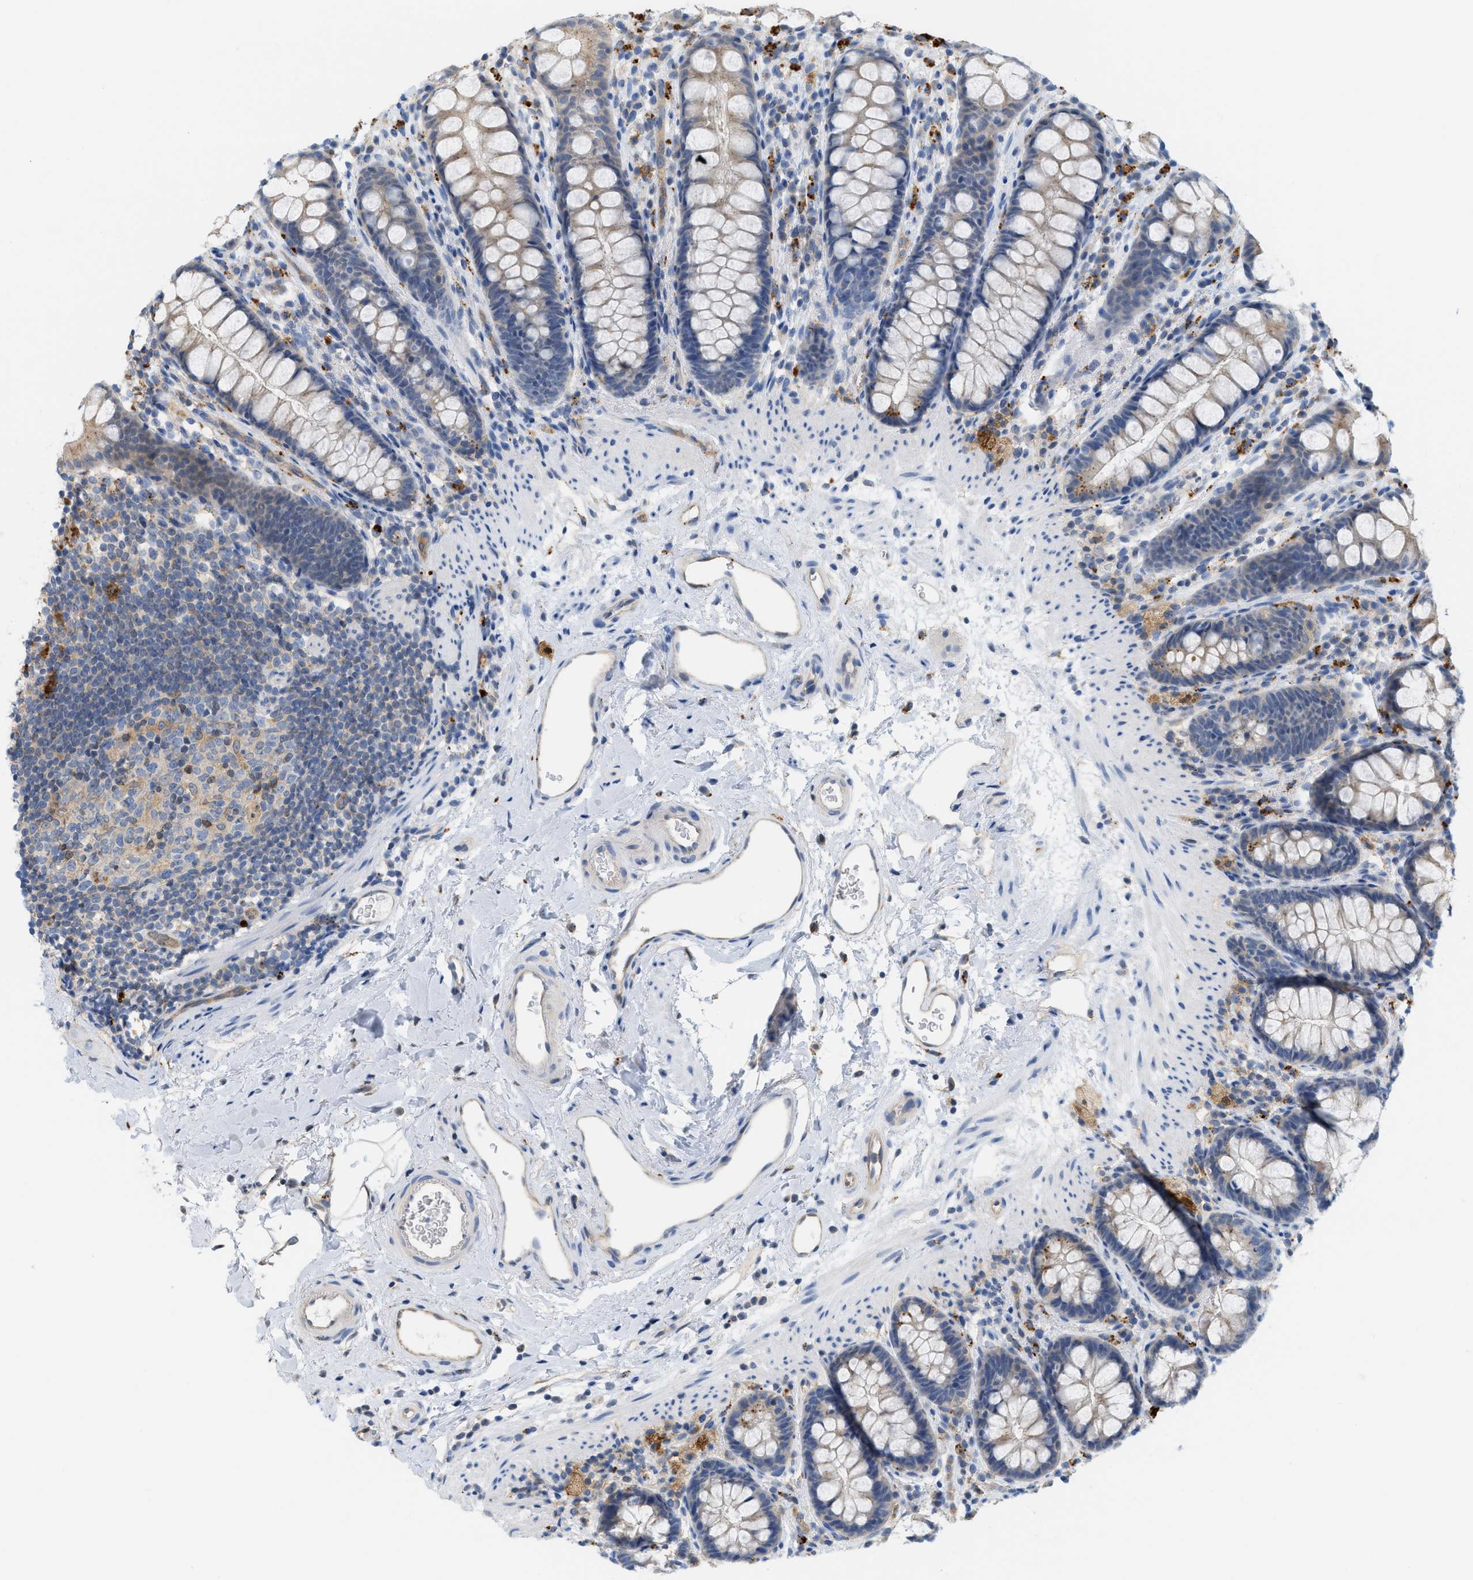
{"staining": {"intensity": "weak", "quantity": "25%-75%", "location": "cytoplasmic/membranous"}, "tissue": "rectum", "cell_type": "Glandular cells", "image_type": "normal", "snomed": [{"axis": "morphology", "description": "Normal tissue, NOS"}, {"axis": "topography", "description": "Rectum"}], "caption": "Protein expression analysis of normal human rectum reveals weak cytoplasmic/membranous expression in approximately 25%-75% of glandular cells.", "gene": "CSTB", "patient": {"sex": "female", "age": 65}}